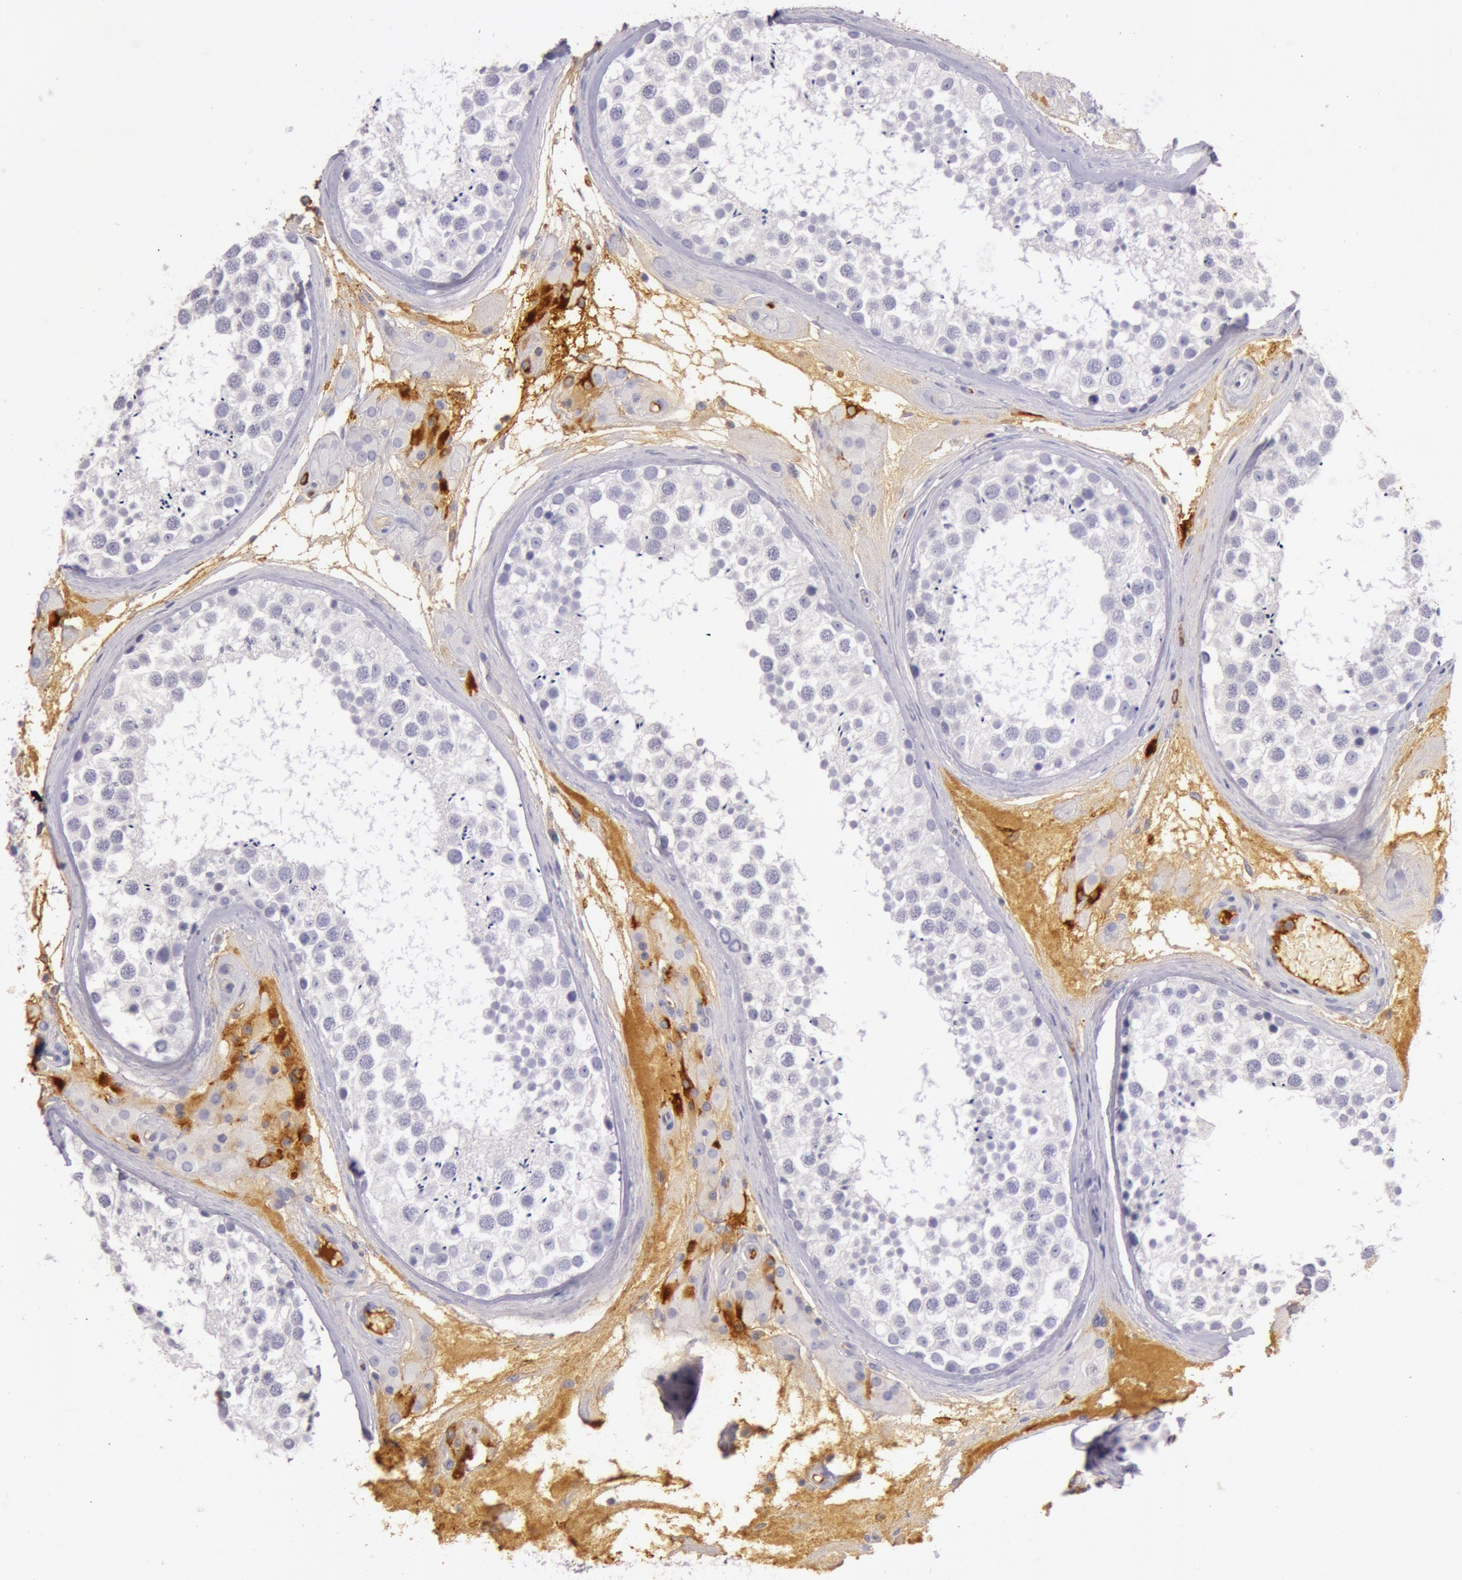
{"staining": {"intensity": "negative", "quantity": "none", "location": "none"}, "tissue": "testis", "cell_type": "Cells in seminiferous ducts", "image_type": "normal", "snomed": [{"axis": "morphology", "description": "Normal tissue, NOS"}, {"axis": "topography", "description": "Testis"}], "caption": "An immunohistochemistry histopathology image of benign testis is shown. There is no staining in cells in seminiferous ducts of testis. The staining is performed using DAB brown chromogen with nuclei counter-stained in using hematoxylin.", "gene": "C4BPA", "patient": {"sex": "male", "age": 46}}